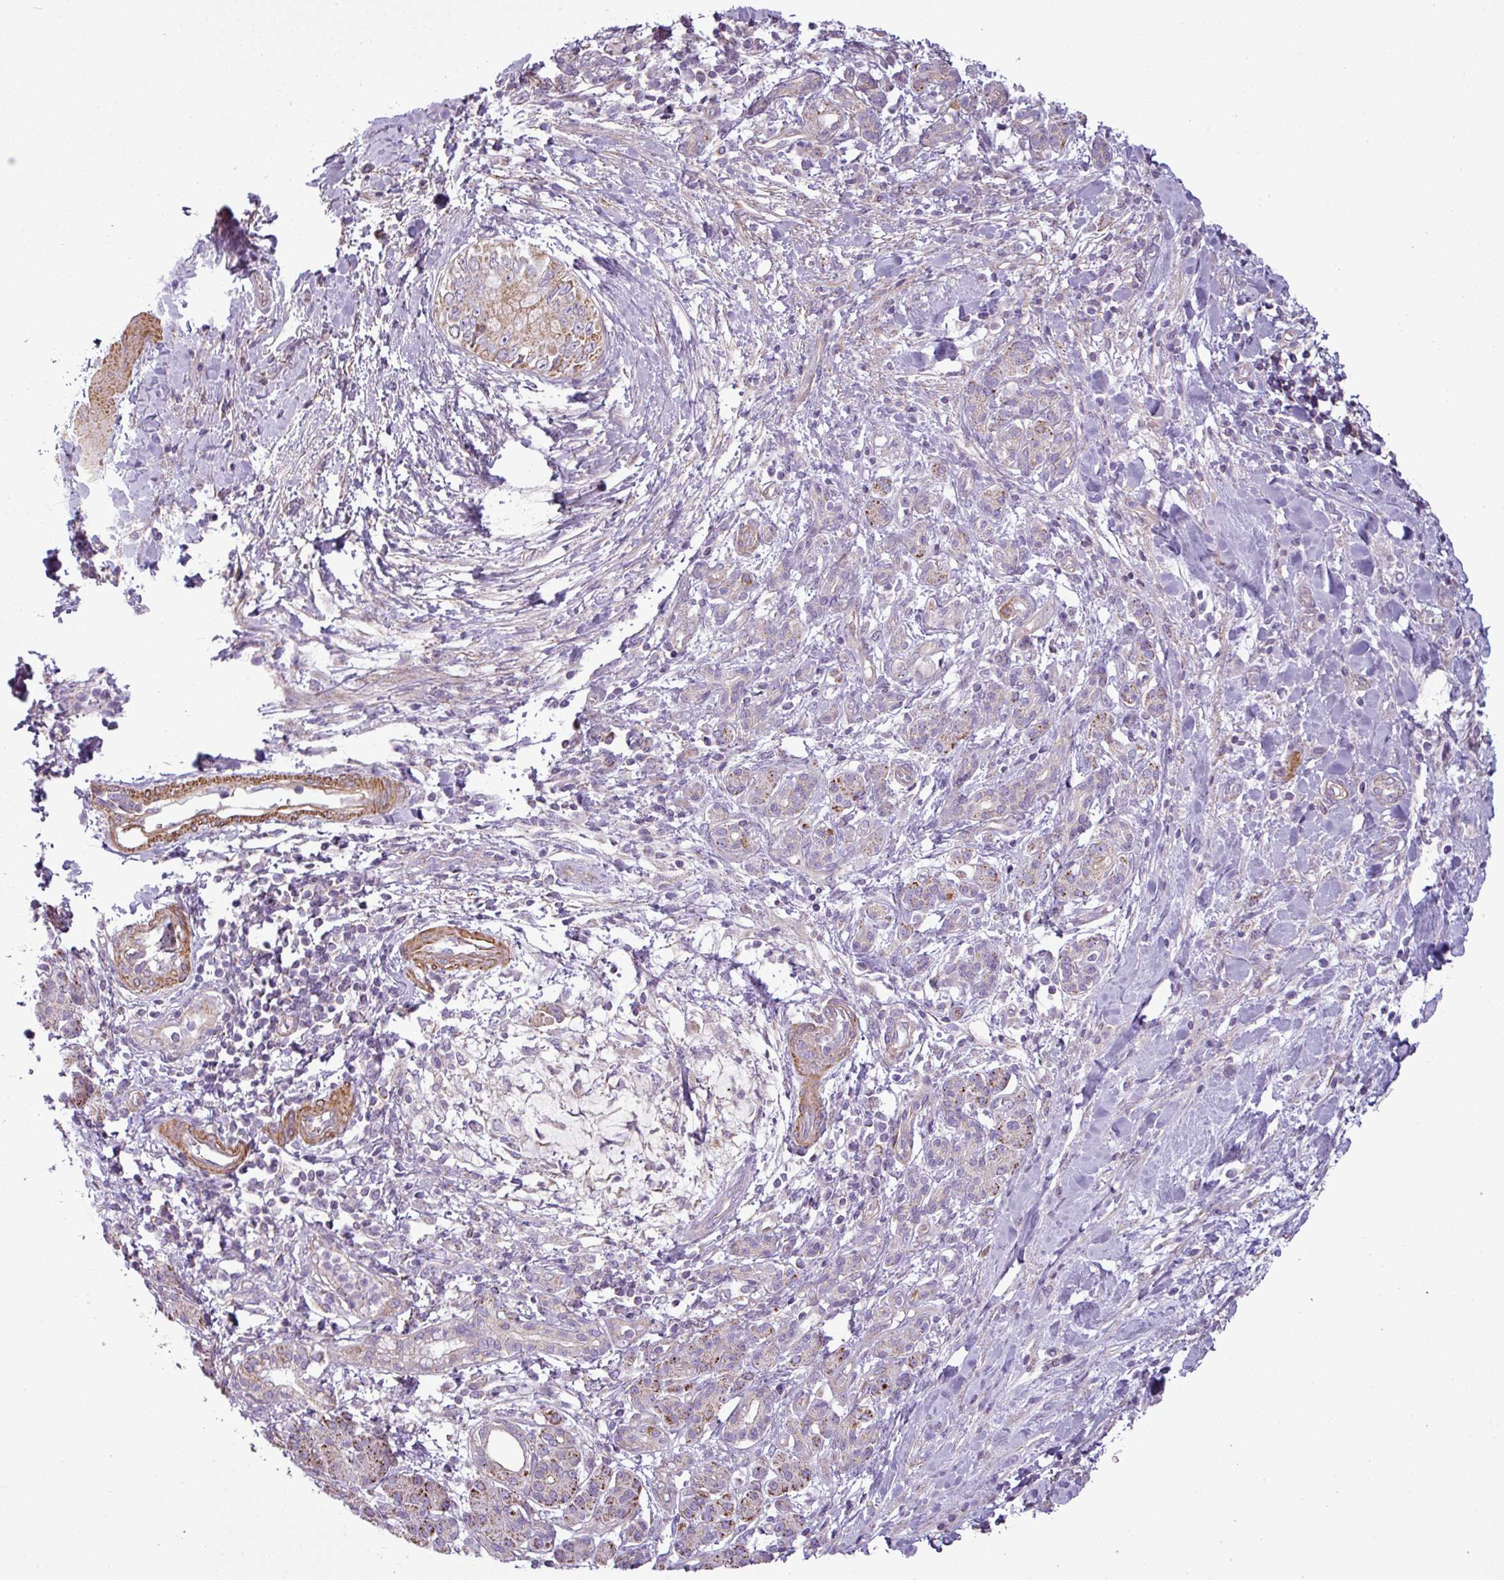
{"staining": {"intensity": "moderate", "quantity": "<25%", "location": "cytoplasmic/membranous"}, "tissue": "pancreatic cancer", "cell_type": "Tumor cells", "image_type": "cancer", "snomed": [{"axis": "morphology", "description": "Adenocarcinoma, NOS"}, {"axis": "topography", "description": "Pancreas"}], "caption": "This photomicrograph displays immunohistochemistry (IHC) staining of human adenocarcinoma (pancreatic), with low moderate cytoplasmic/membranous expression in about <25% of tumor cells.", "gene": "BTN2A2", "patient": {"sex": "male", "age": 48}}